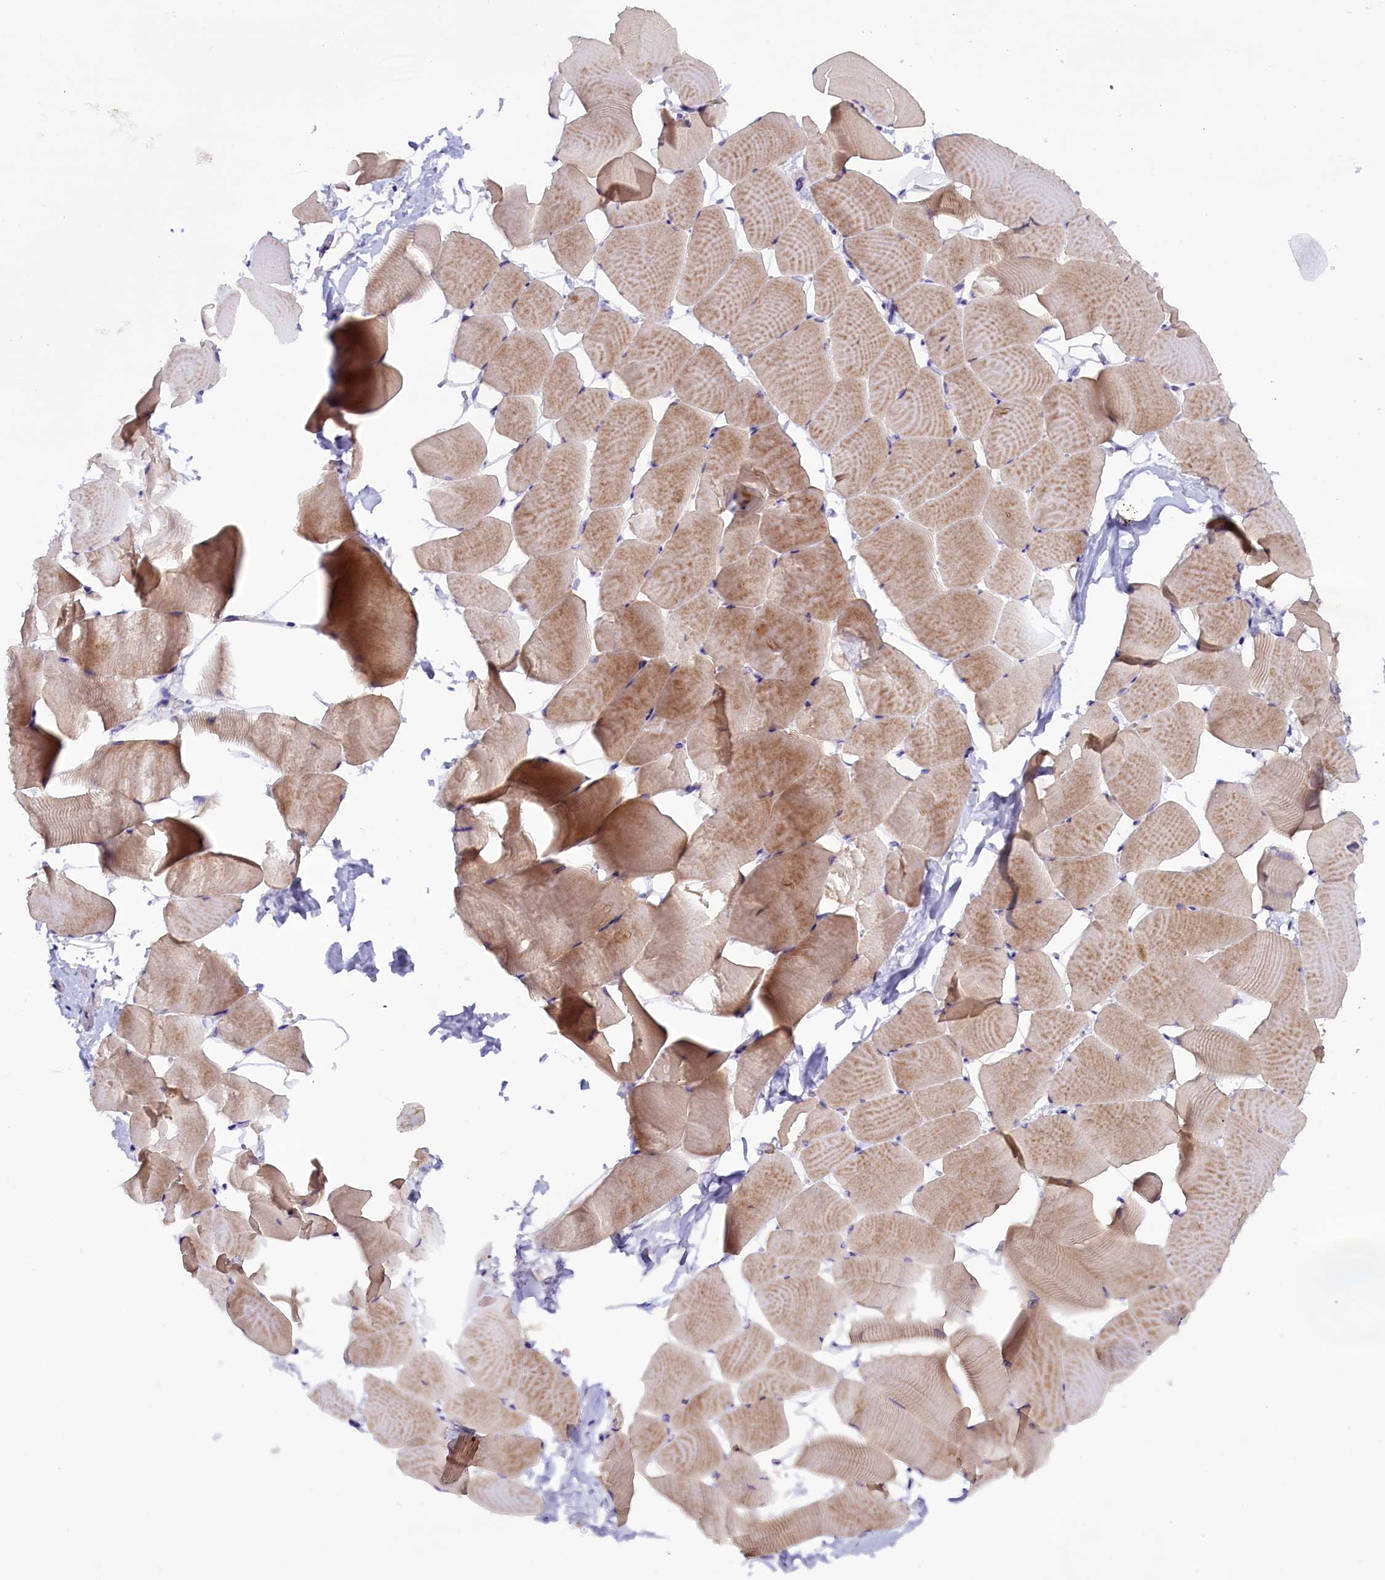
{"staining": {"intensity": "weak", "quantity": "25%-75%", "location": "cytoplasmic/membranous"}, "tissue": "skeletal muscle", "cell_type": "Myocytes", "image_type": "normal", "snomed": [{"axis": "morphology", "description": "Normal tissue, NOS"}, {"axis": "topography", "description": "Skeletal muscle"}], "caption": "DAB immunohistochemical staining of benign human skeletal muscle reveals weak cytoplasmic/membranous protein positivity in approximately 25%-75% of myocytes.", "gene": "RTTN", "patient": {"sex": "male", "age": 25}}